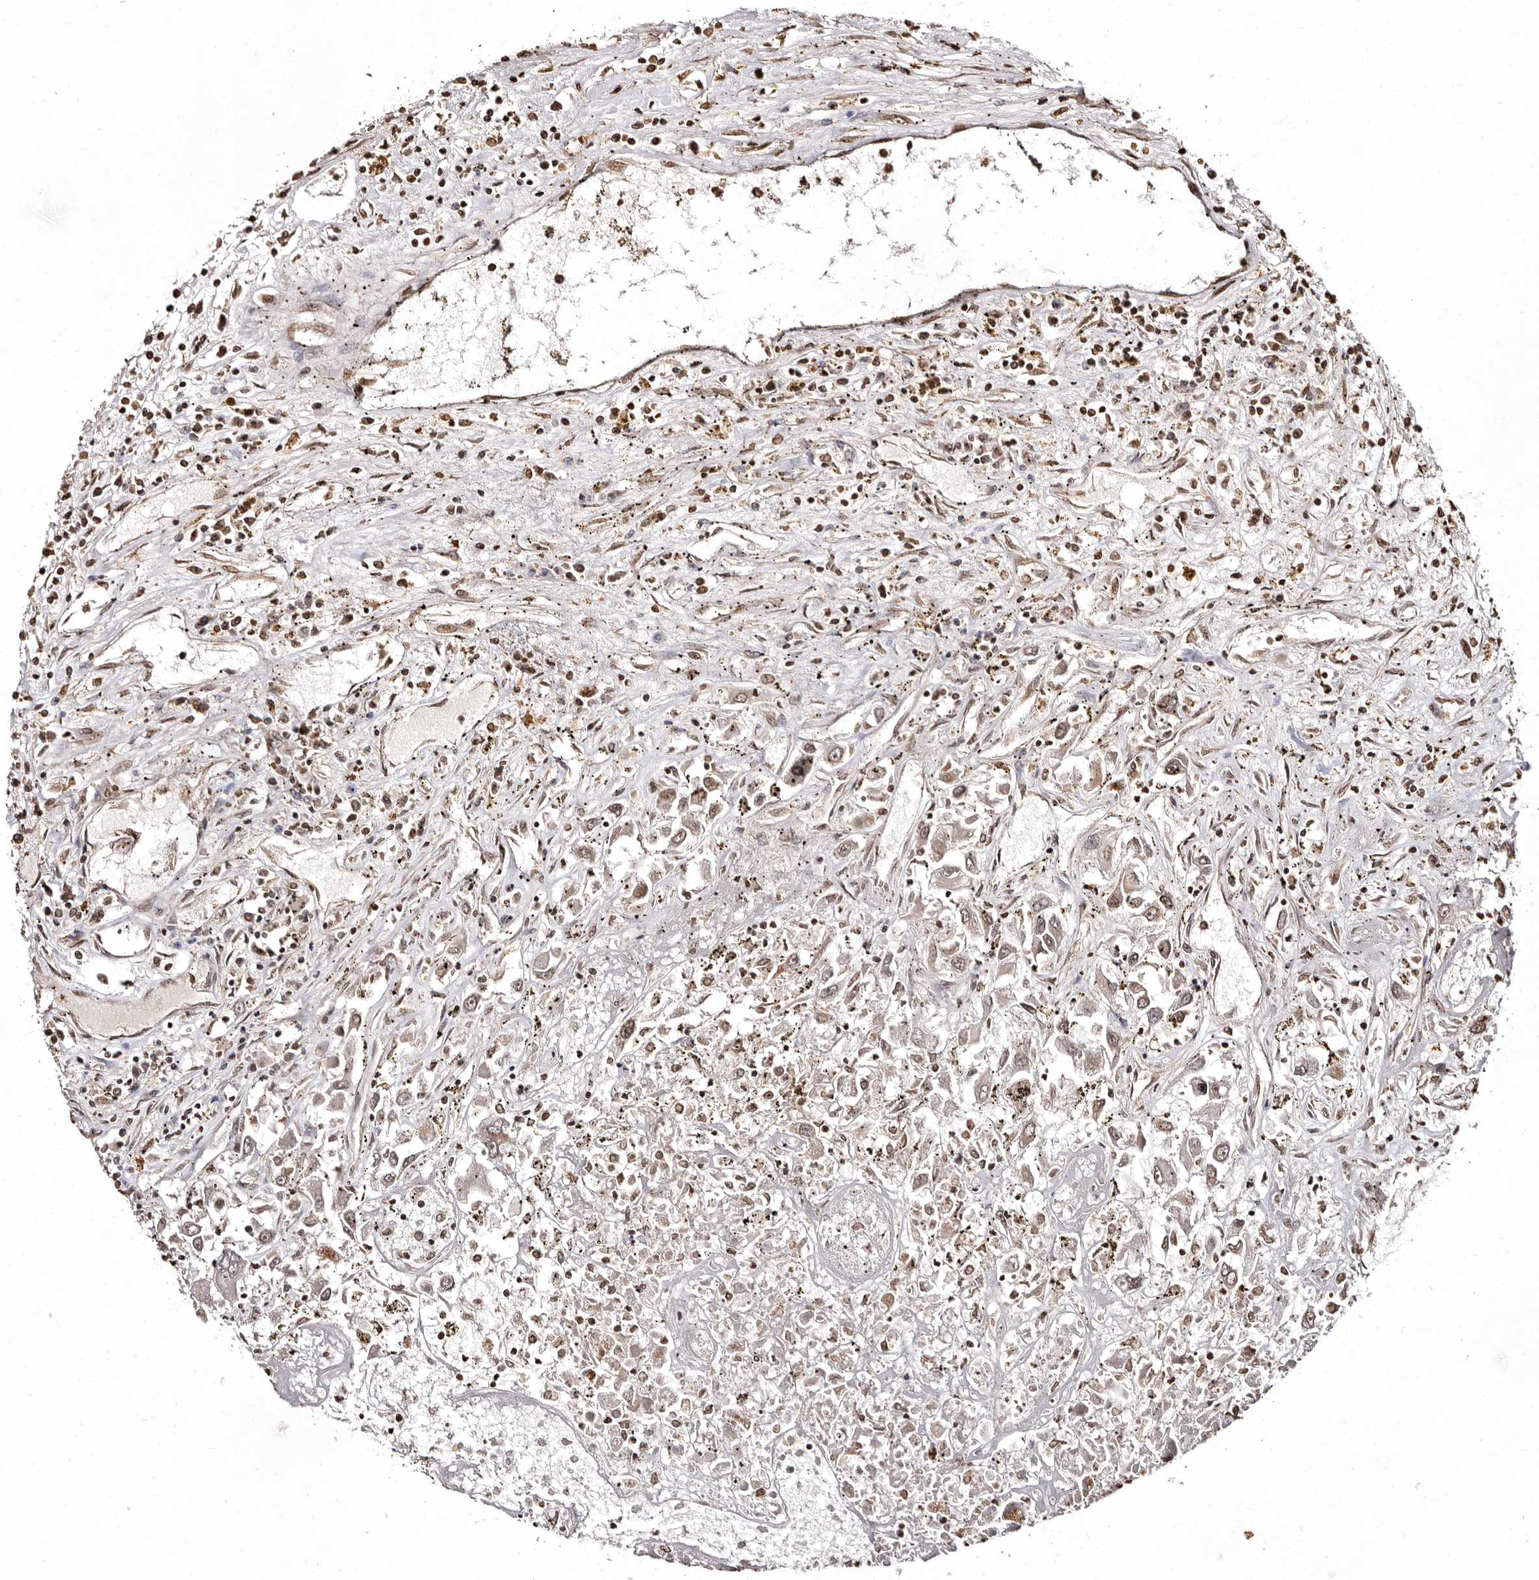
{"staining": {"intensity": "weak", "quantity": "25%-75%", "location": "cytoplasmic/membranous,nuclear"}, "tissue": "renal cancer", "cell_type": "Tumor cells", "image_type": "cancer", "snomed": [{"axis": "morphology", "description": "Adenocarcinoma, NOS"}, {"axis": "topography", "description": "Kidney"}], "caption": "Weak cytoplasmic/membranous and nuclear positivity is seen in about 25%-75% of tumor cells in renal cancer. (DAB = brown stain, brightfield microscopy at high magnification).", "gene": "CCDC190", "patient": {"sex": "female", "age": 52}}